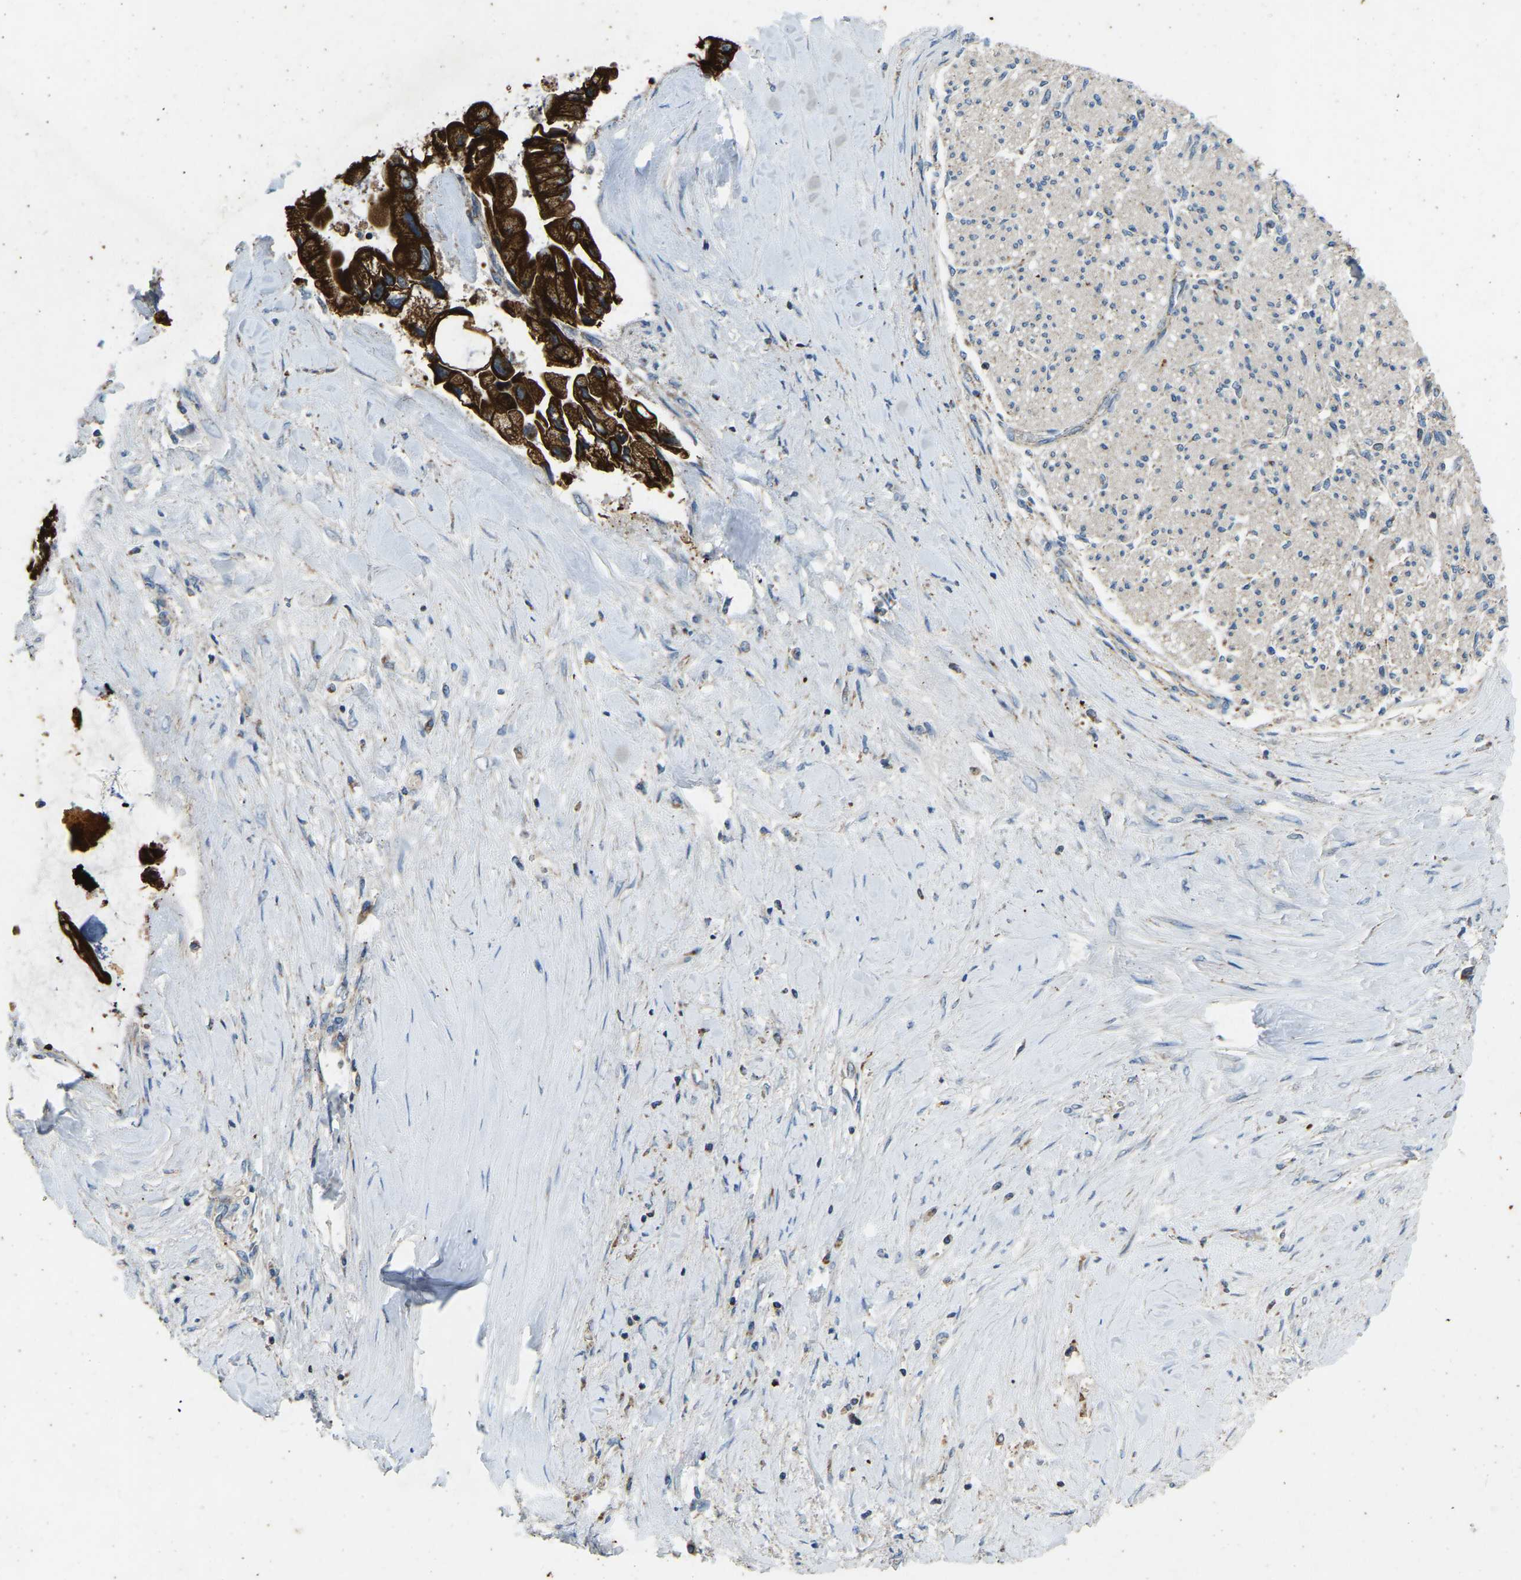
{"staining": {"intensity": "strong", "quantity": ">75%", "location": "cytoplasmic/membranous"}, "tissue": "liver cancer", "cell_type": "Tumor cells", "image_type": "cancer", "snomed": [{"axis": "morphology", "description": "Cholangiocarcinoma"}, {"axis": "topography", "description": "Liver"}], "caption": "Immunohistochemistry (IHC) (DAB (3,3'-diaminobenzidine)) staining of human liver cancer shows strong cytoplasmic/membranous protein positivity in about >75% of tumor cells. (Stains: DAB (3,3'-diaminobenzidine) in brown, nuclei in blue, Microscopy: brightfield microscopy at high magnification).", "gene": "ZNF200", "patient": {"sex": "male", "age": 50}}